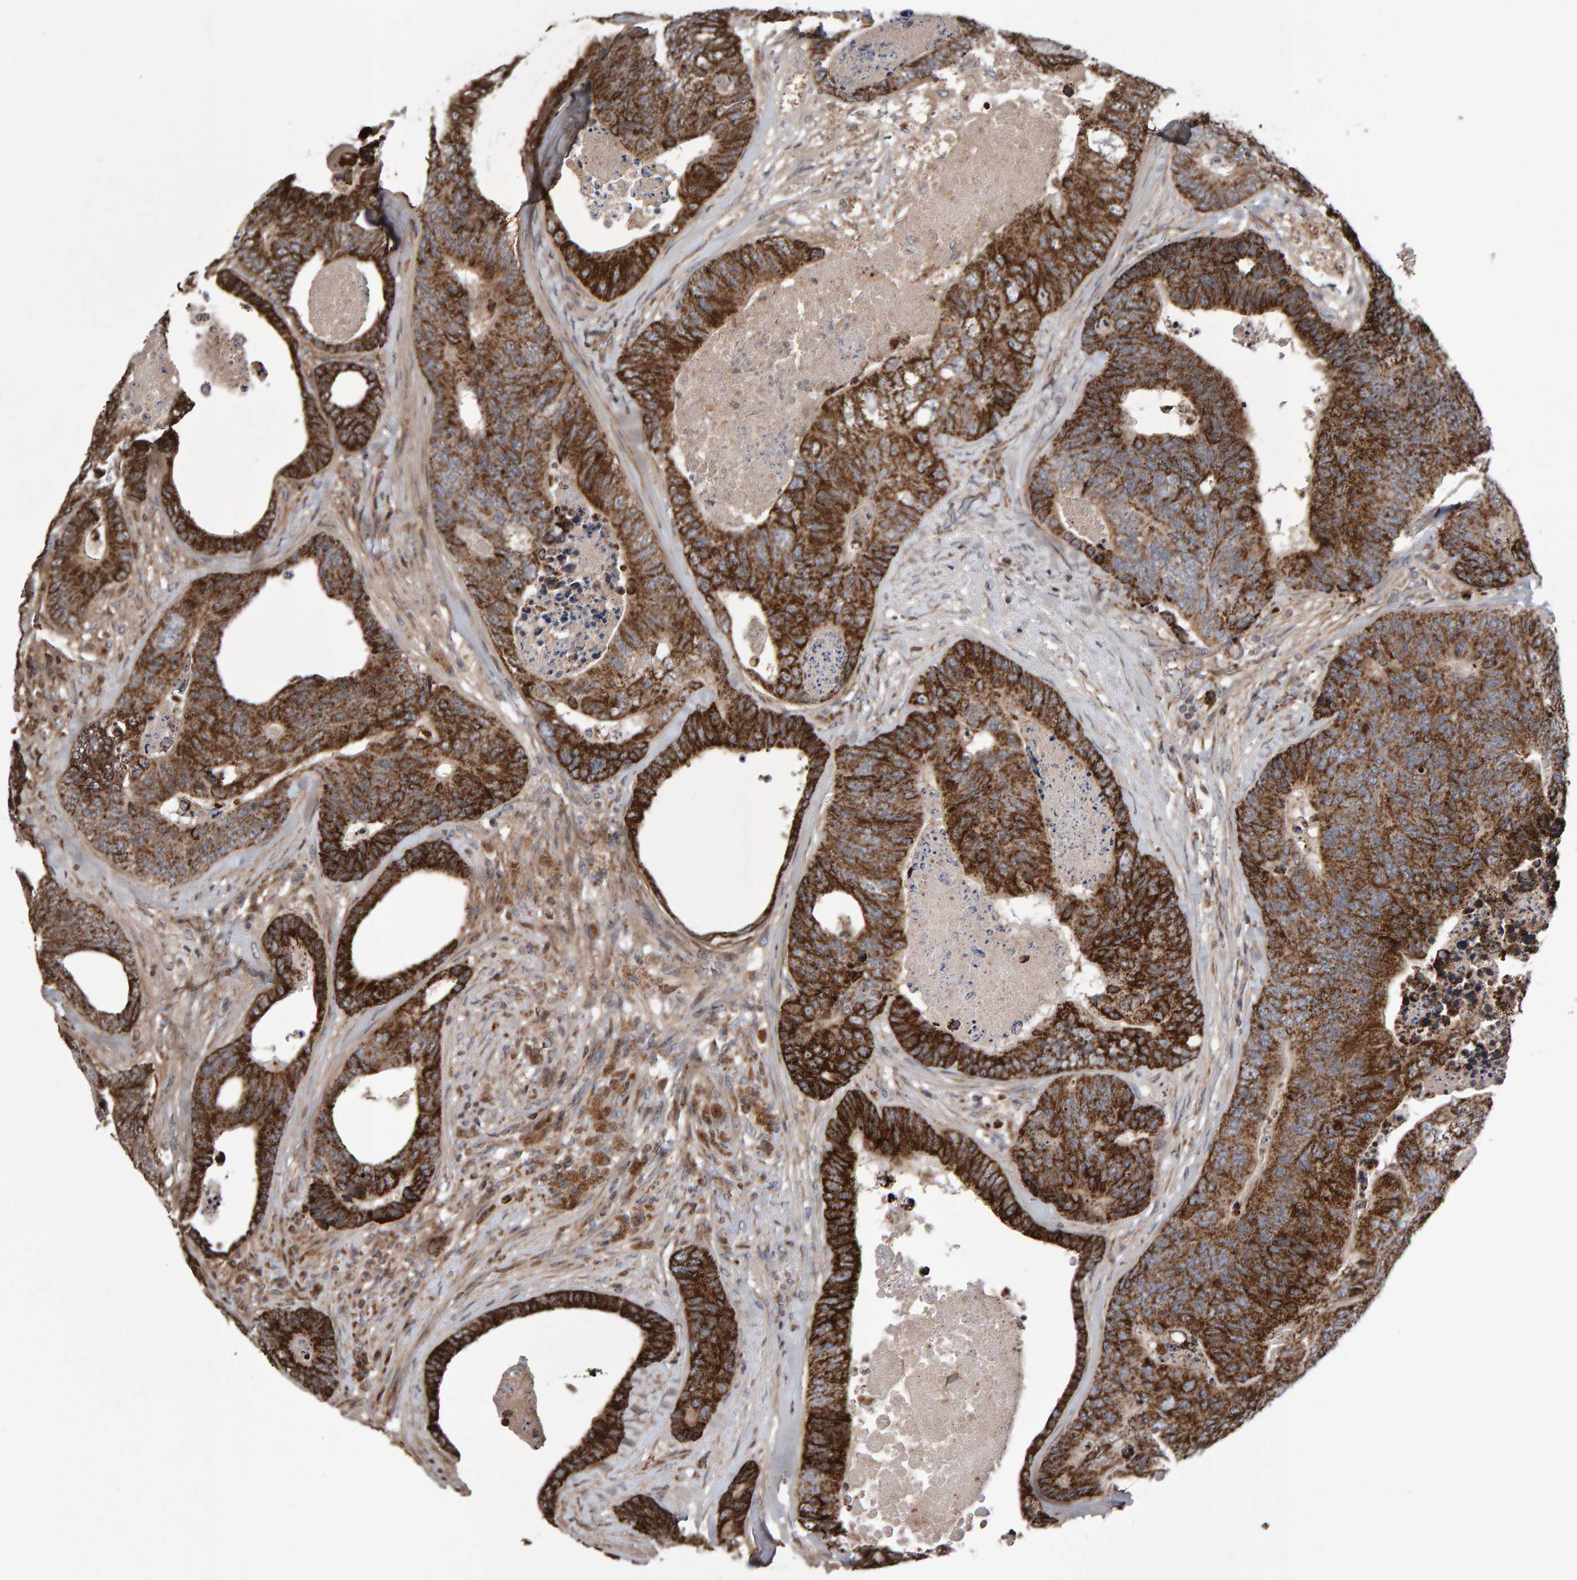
{"staining": {"intensity": "strong", "quantity": ">75%", "location": "cytoplasmic/membranous"}, "tissue": "colorectal cancer", "cell_type": "Tumor cells", "image_type": "cancer", "snomed": [{"axis": "morphology", "description": "Adenocarcinoma, NOS"}, {"axis": "topography", "description": "Colon"}], "caption": "IHC of colorectal cancer demonstrates high levels of strong cytoplasmic/membranous expression in approximately >75% of tumor cells. Using DAB (3,3'-diaminobenzidine) (brown) and hematoxylin (blue) stains, captured at high magnification using brightfield microscopy.", "gene": "PECR", "patient": {"sex": "female", "age": 67}}